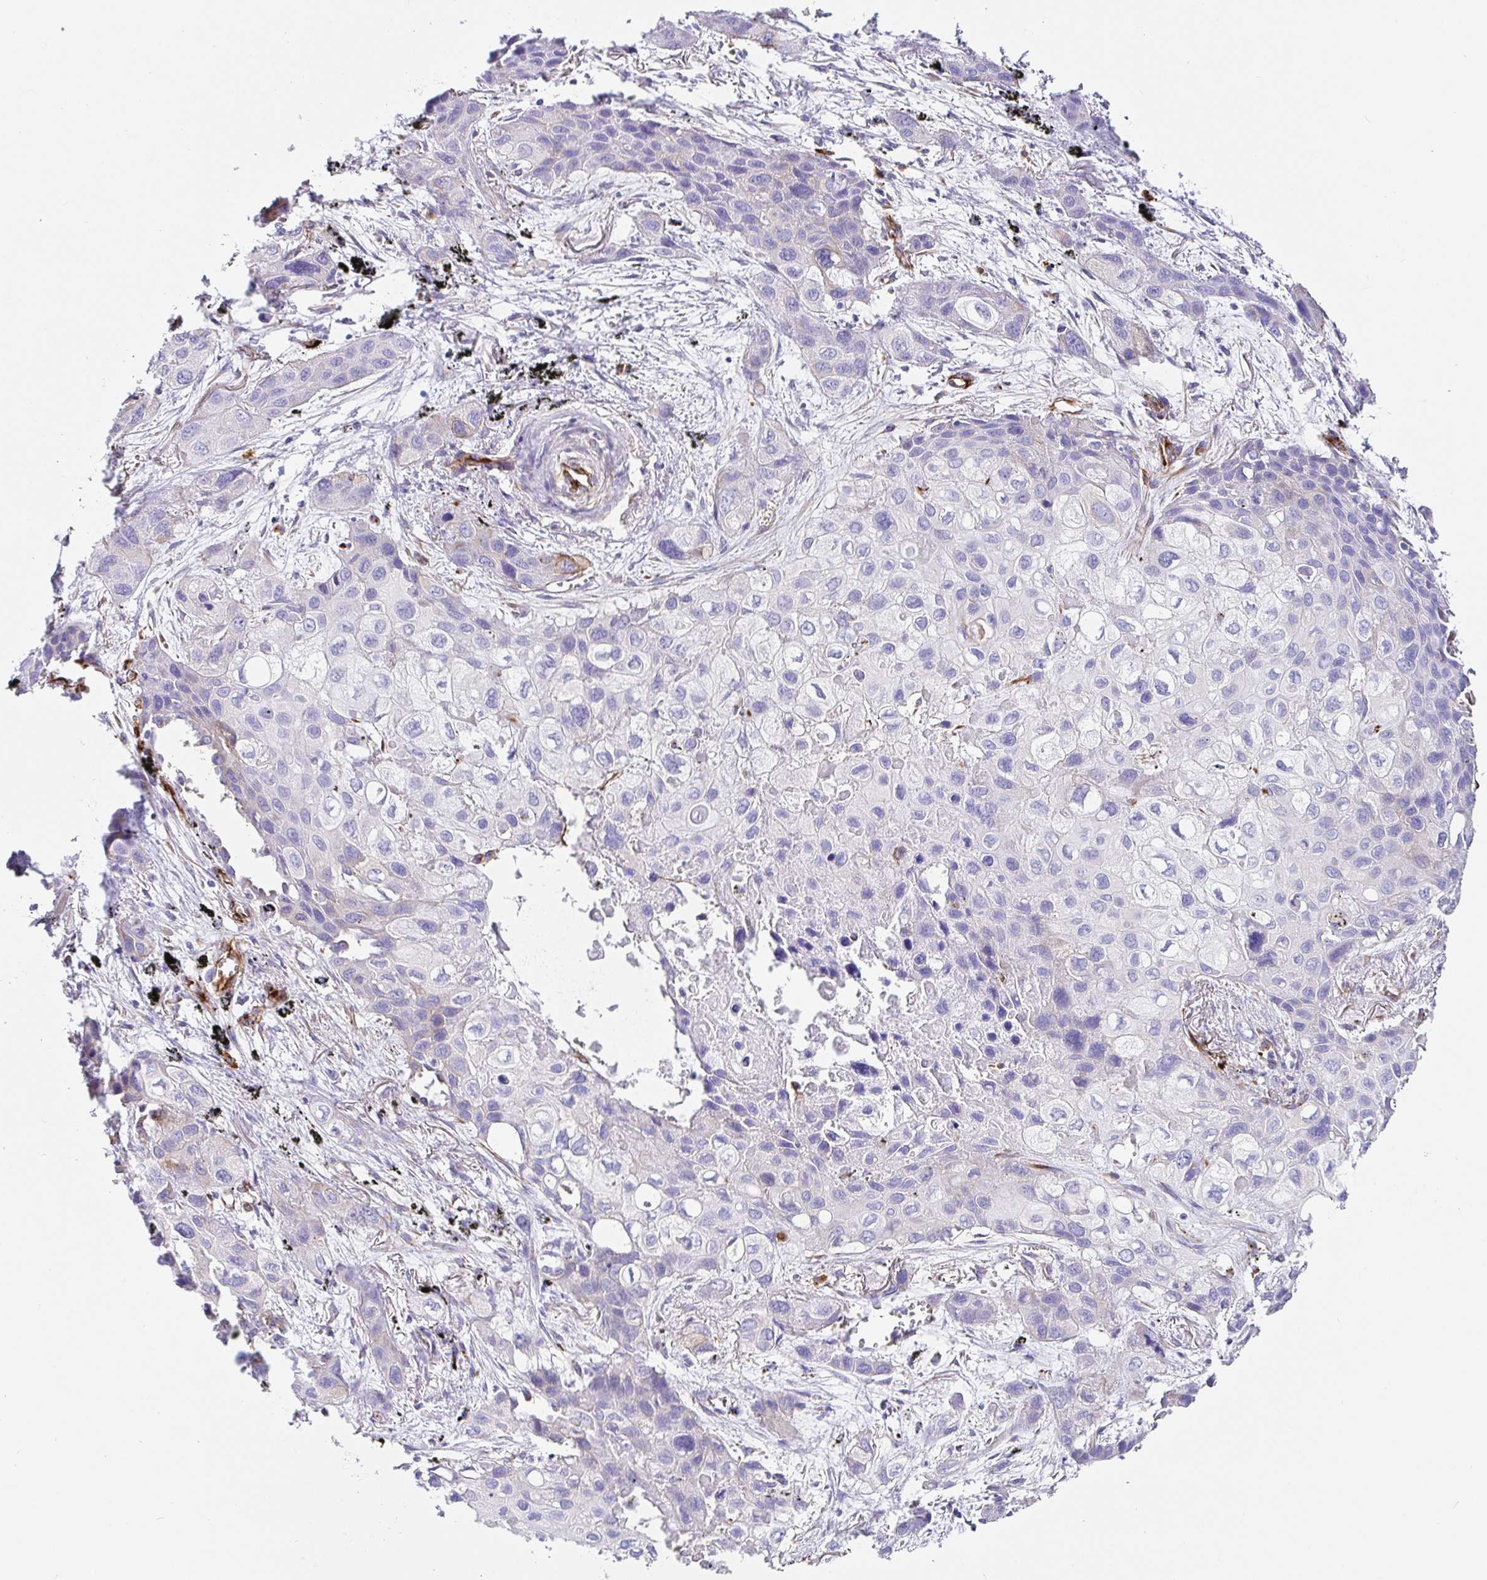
{"staining": {"intensity": "weak", "quantity": "<25%", "location": "cytoplasmic/membranous"}, "tissue": "lung cancer", "cell_type": "Tumor cells", "image_type": "cancer", "snomed": [{"axis": "morphology", "description": "Squamous cell carcinoma, NOS"}, {"axis": "morphology", "description": "Squamous cell carcinoma, metastatic, NOS"}, {"axis": "topography", "description": "Lung"}], "caption": "A micrograph of human lung metastatic squamous cell carcinoma is negative for staining in tumor cells.", "gene": "DOCK1", "patient": {"sex": "male", "age": 59}}